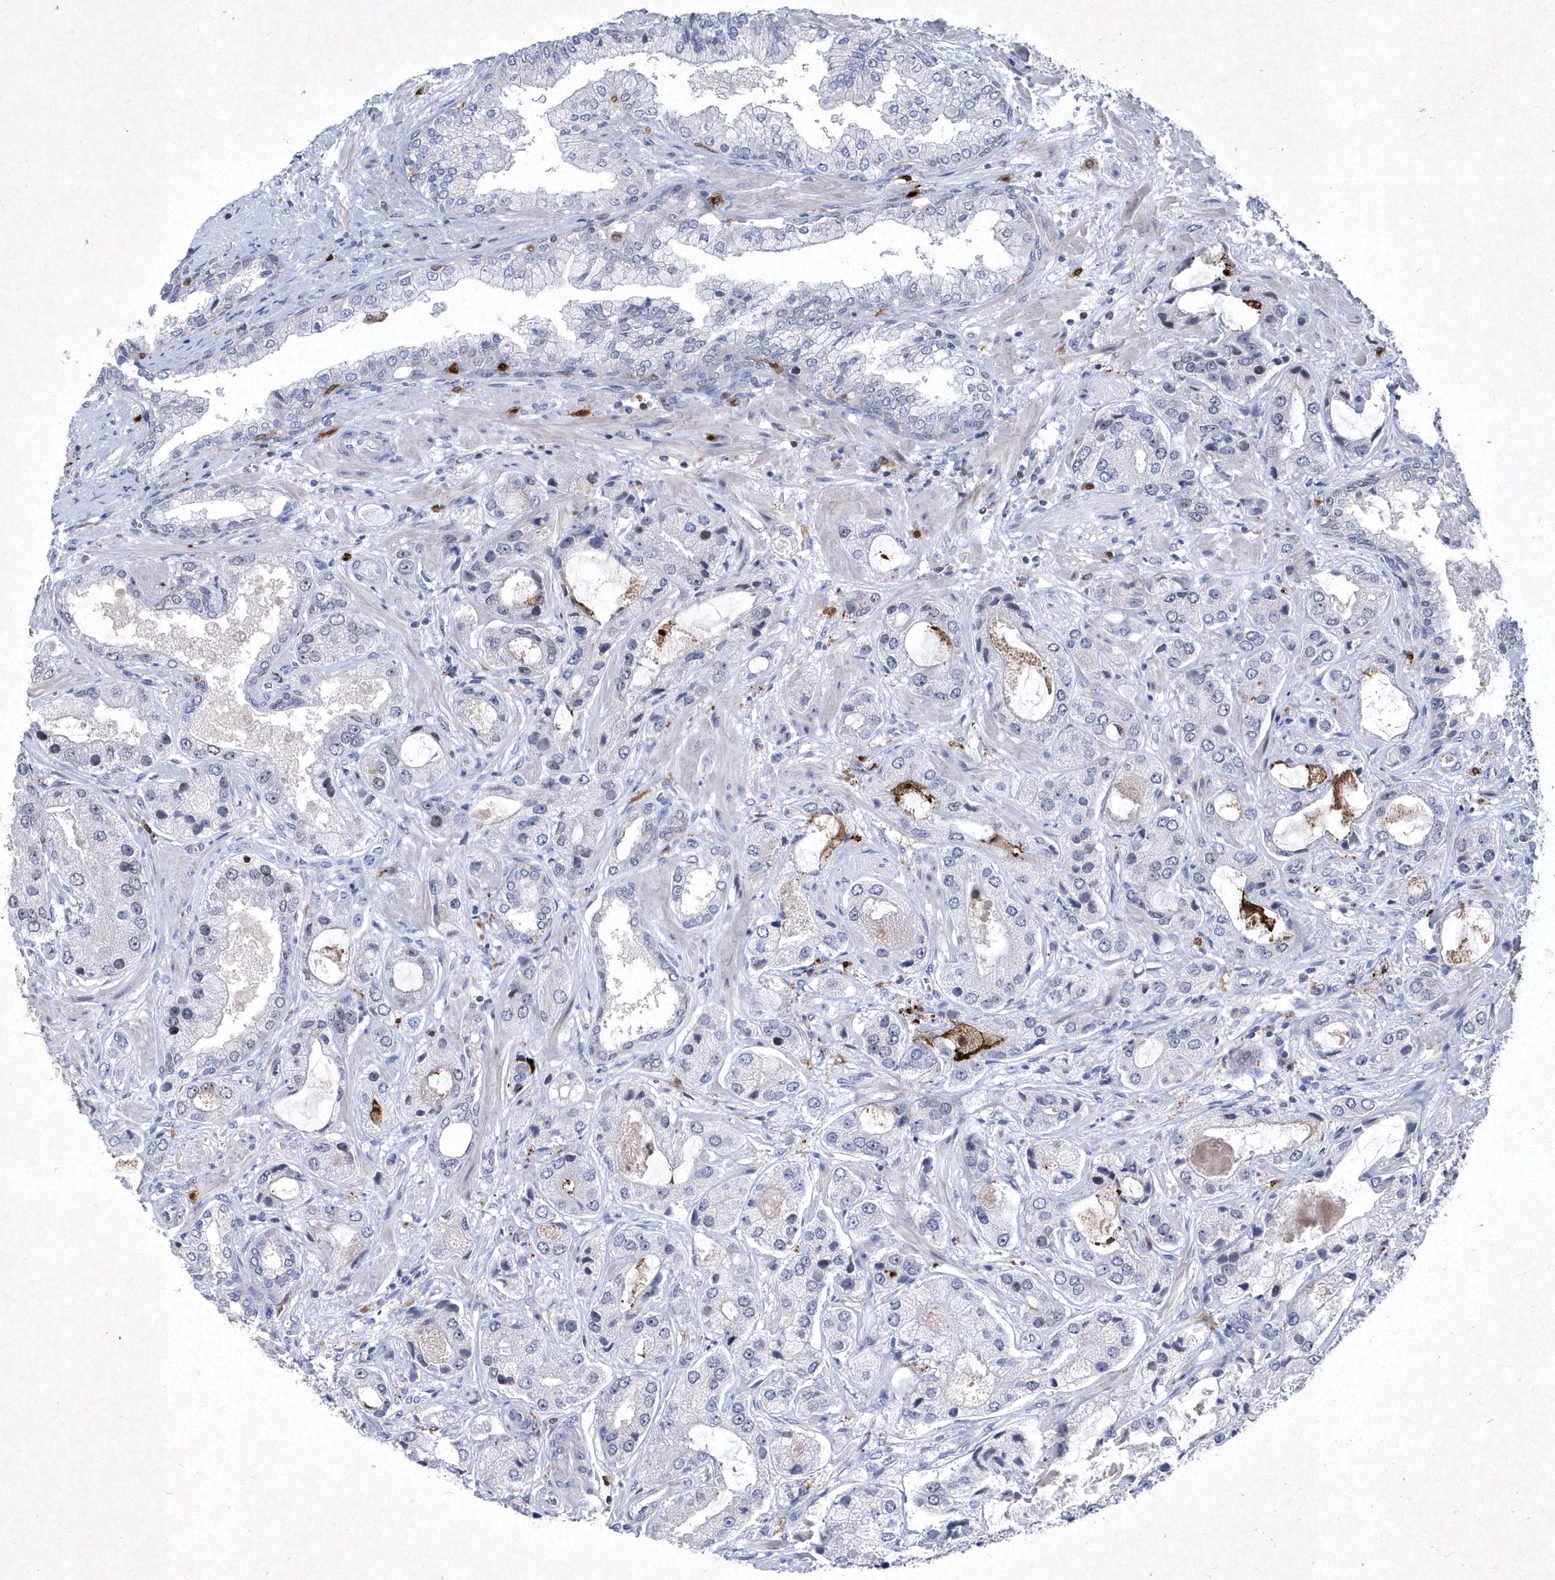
{"staining": {"intensity": "negative", "quantity": "none", "location": "none"}, "tissue": "prostate cancer", "cell_type": "Tumor cells", "image_type": "cancer", "snomed": [{"axis": "morphology", "description": "Normal tissue, NOS"}, {"axis": "morphology", "description": "Adenocarcinoma, High grade"}, {"axis": "topography", "description": "Prostate"}, {"axis": "topography", "description": "Peripheral nerve tissue"}], "caption": "This is an immunohistochemistry (IHC) image of prostate cancer (adenocarcinoma (high-grade)). There is no staining in tumor cells.", "gene": "BHLHA15", "patient": {"sex": "male", "age": 59}}